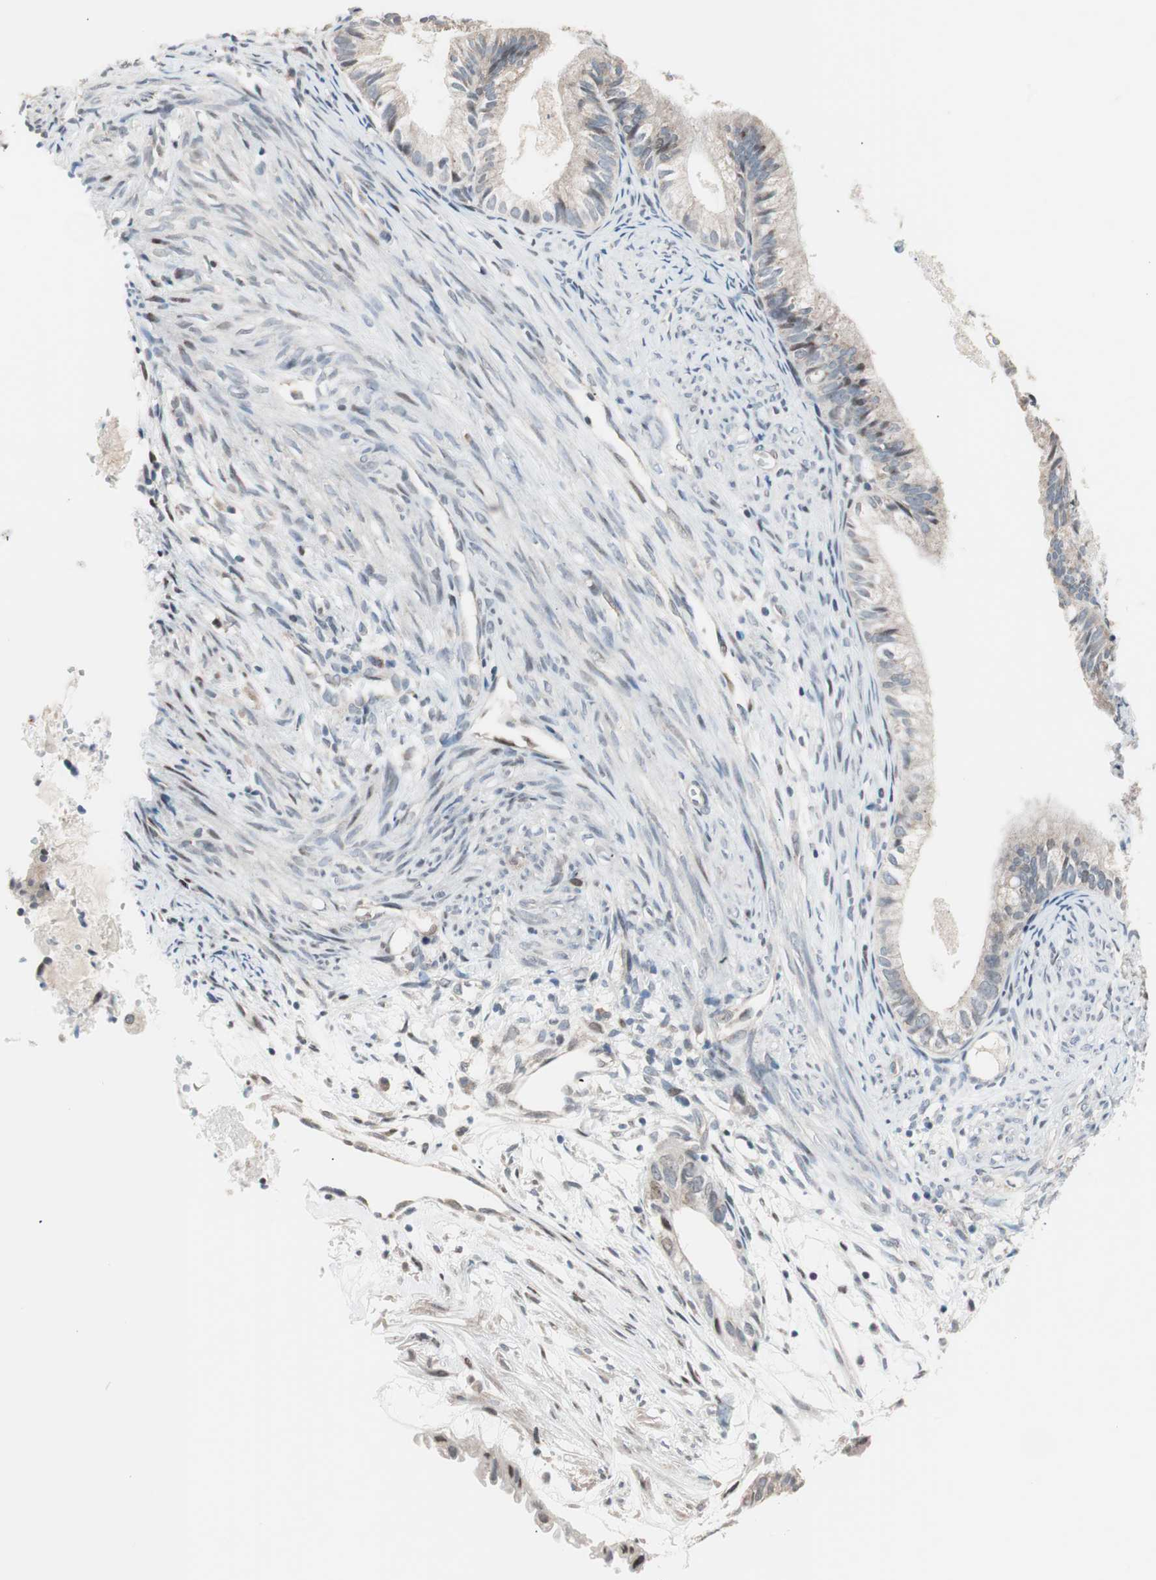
{"staining": {"intensity": "weak", "quantity": "<25%", "location": "nuclear"}, "tissue": "cervical cancer", "cell_type": "Tumor cells", "image_type": "cancer", "snomed": [{"axis": "morphology", "description": "Normal tissue, NOS"}, {"axis": "morphology", "description": "Adenocarcinoma, NOS"}, {"axis": "topography", "description": "Cervix"}, {"axis": "topography", "description": "Endometrium"}], "caption": "DAB immunohistochemical staining of adenocarcinoma (cervical) displays no significant staining in tumor cells.", "gene": "POLH", "patient": {"sex": "female", "age": 86}}